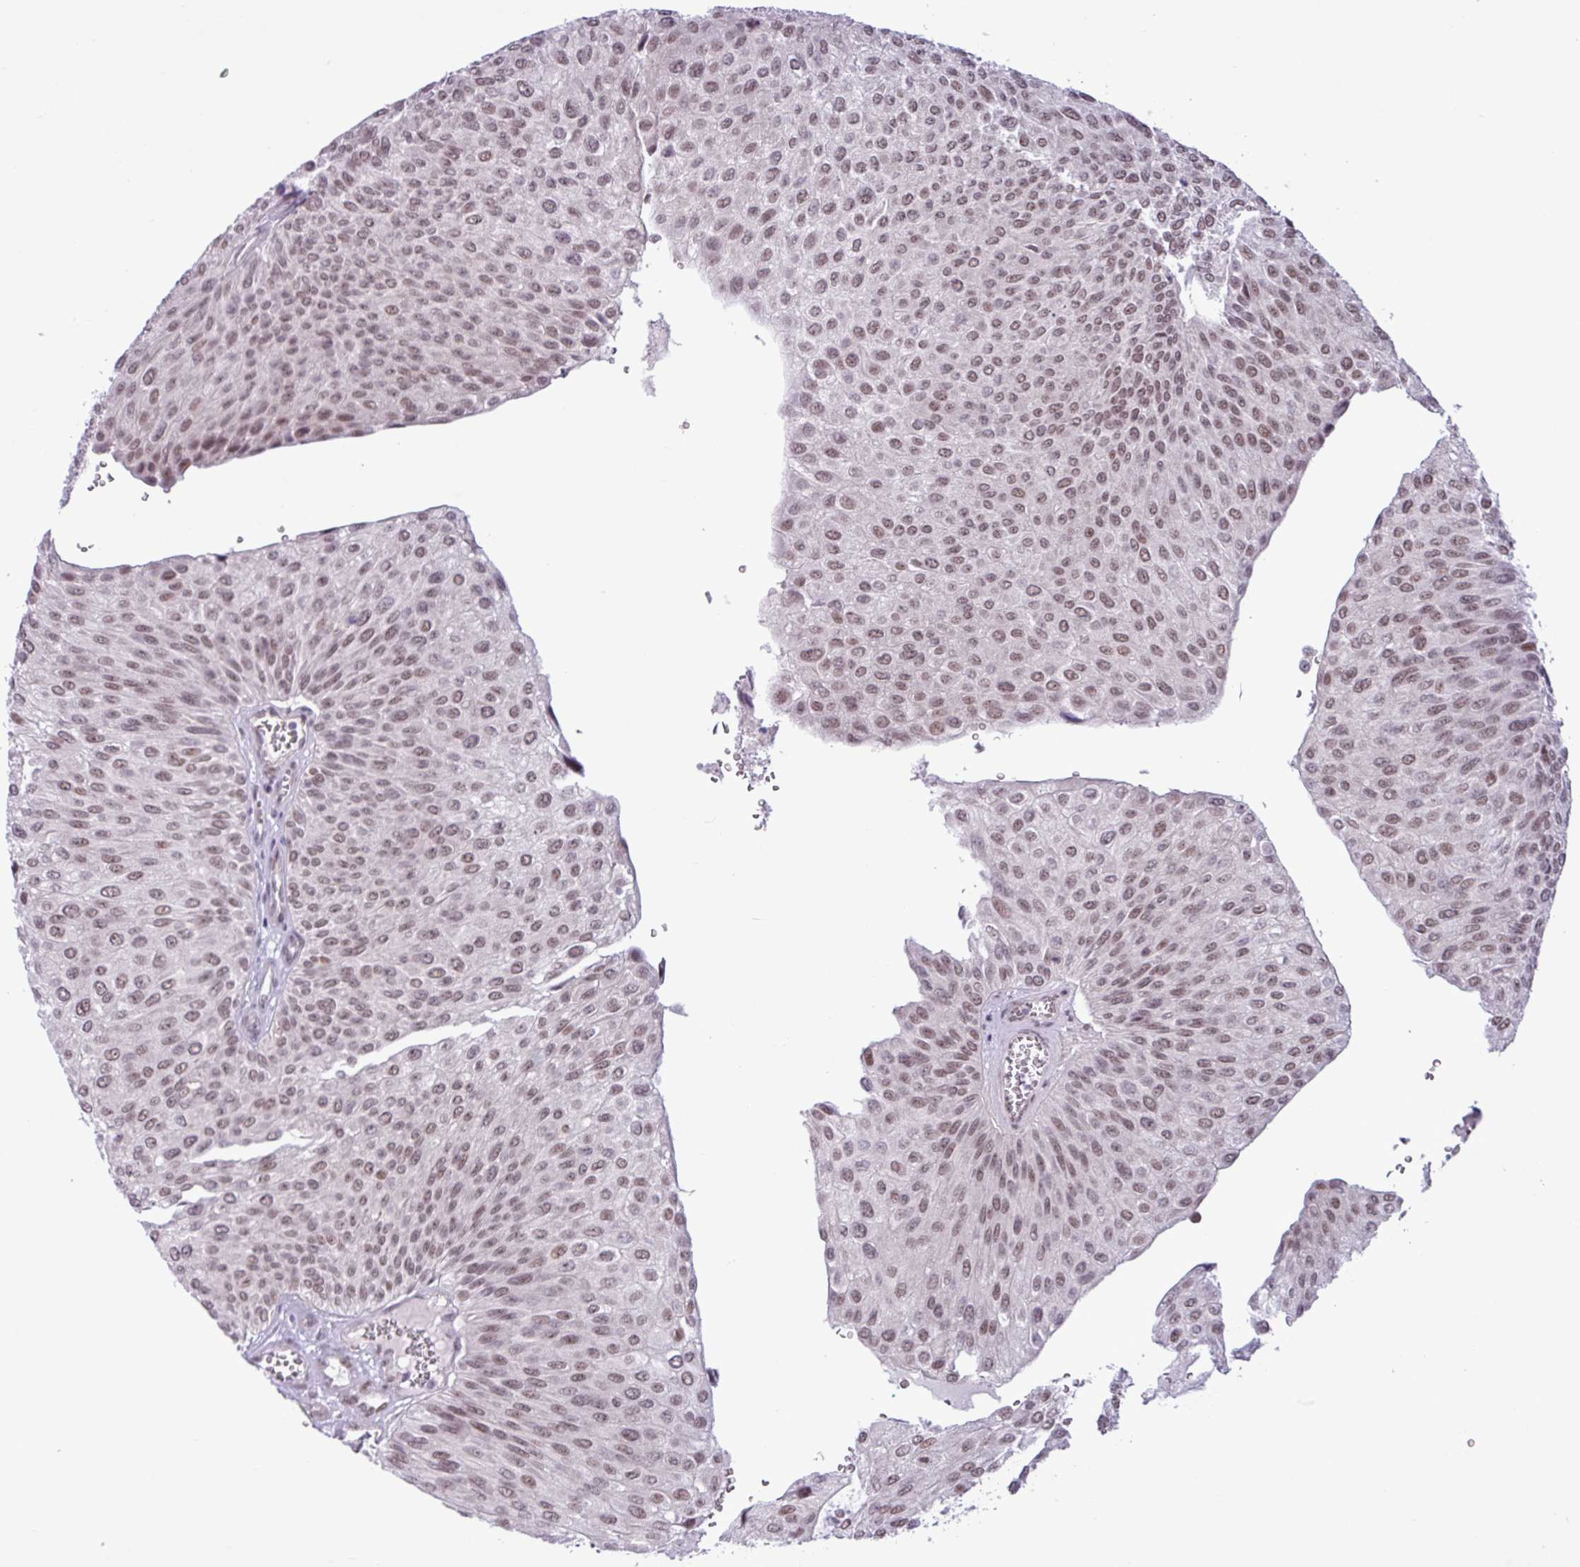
{"staining": {"intensity": "moderate", "quantity": ">75%", "location": "nuclear"}, "tissue": "urothelial cancer", "cell_type": "Tumor cells", "image_type": "cancer", "snomed": [{"axis": "morphology", "description": "Urothelial carcinoma, NOS"}, {"axis": "topography", "description": "Urinary bladder"}], "caption": "Moderate nuclear positivity for a protein is appreciated in about >75% of tumor cells of transitional cell carcinoma using IHC.", "gene": "NOTCH2", "patient": {"sex": "male", "age": 67}}